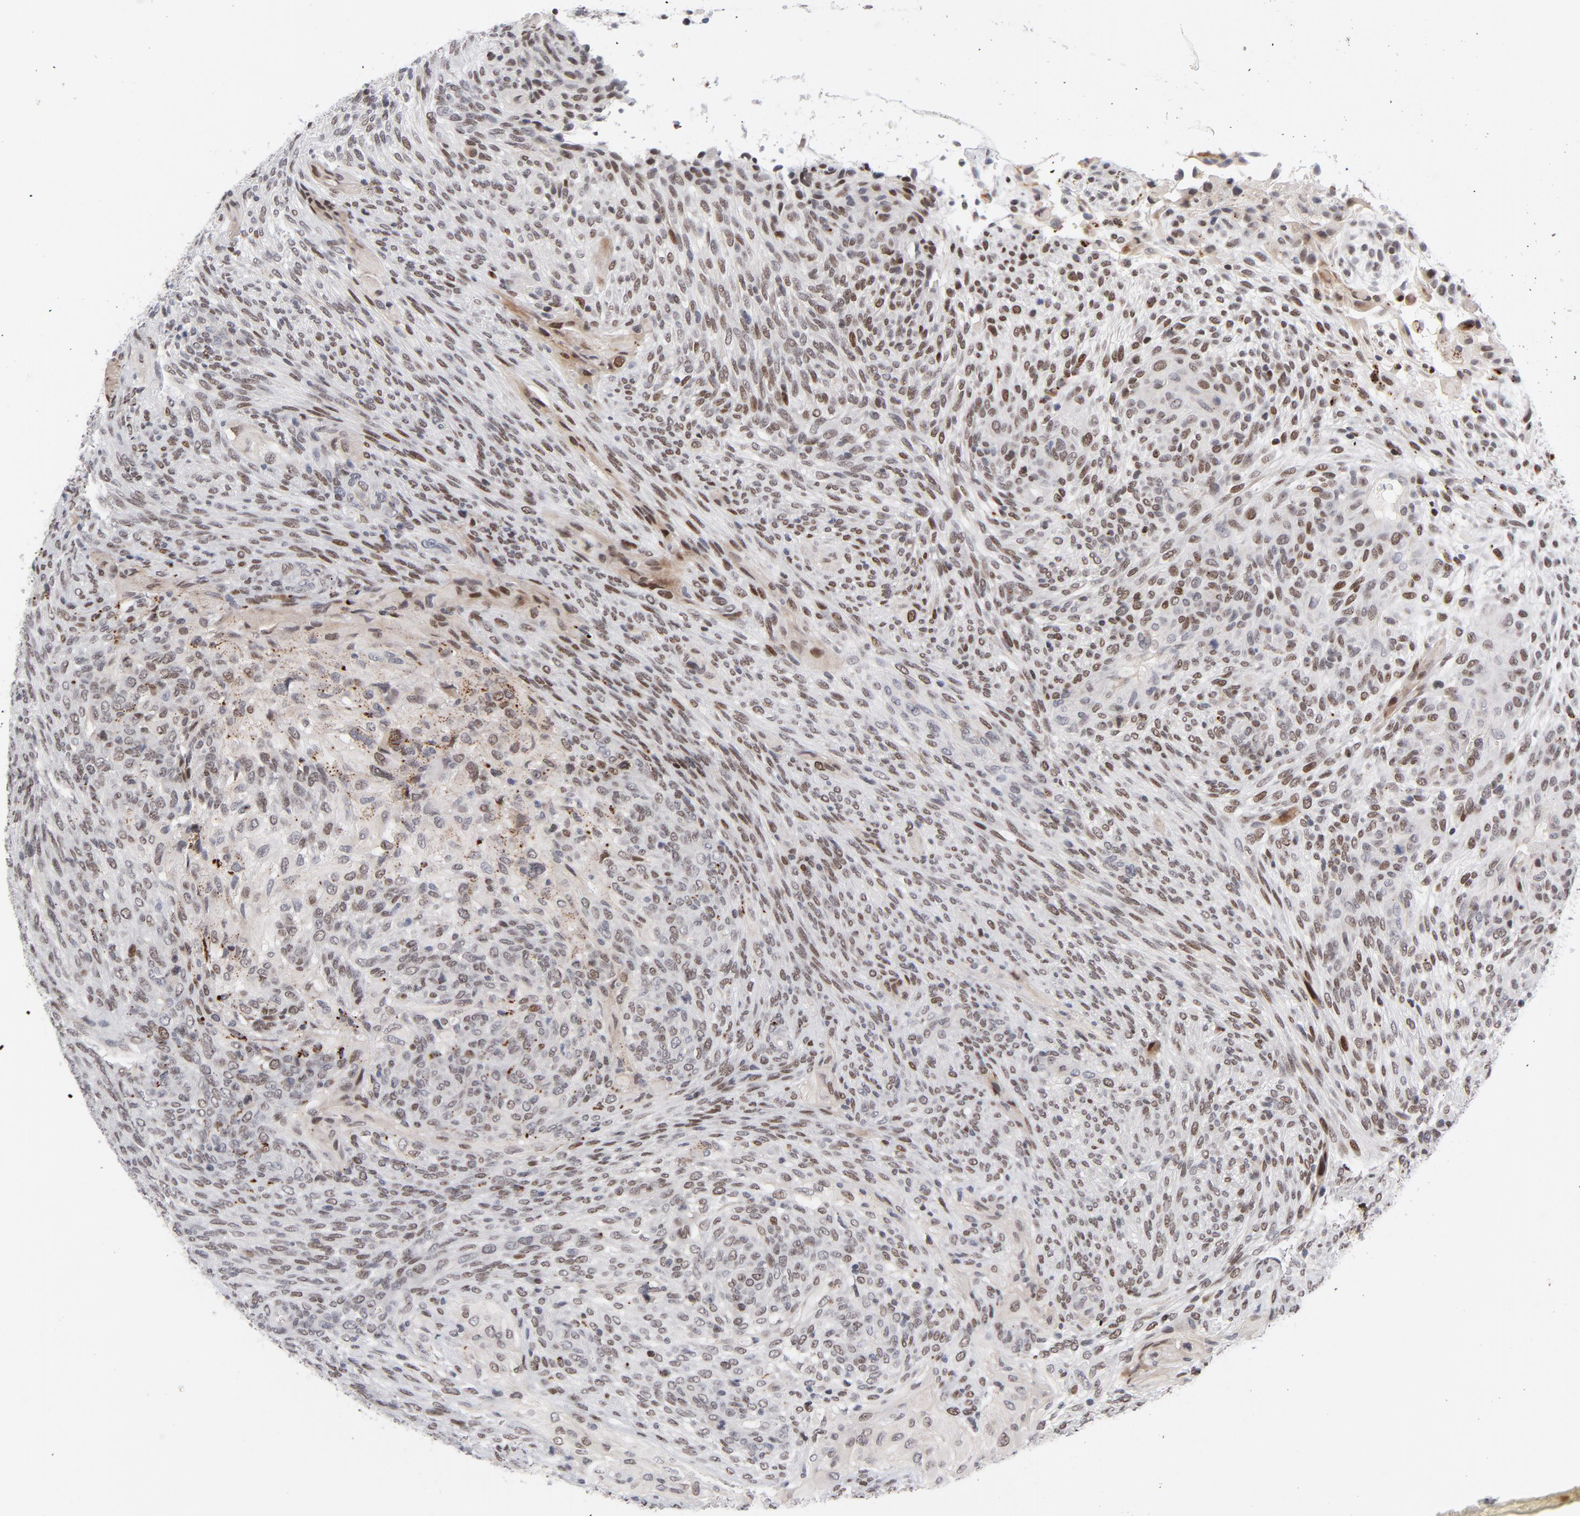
{"staining": {"intensity": "moderate", "quantity": "25%-75%", "location": "nuclear"}, "tissue": "glioma", "cell_type": "Tumor cells", "image_type": "cancer", "snomed": [{"axis": "morphology", "description": "Glioma, malignant, High grade"}, {"axis": "topography", "description": "Cerebral cortex"}], "caption": "Glioma was stained to show a protein in brown. There is medium levels of moderate nuclear positivity in approximately 25%-75% of tumor cells. (brown staining indicates protein expression, while blue staining denotes nuclei).", "gene": "NFIC", "patient": {"sex": "female", "age": 55}}